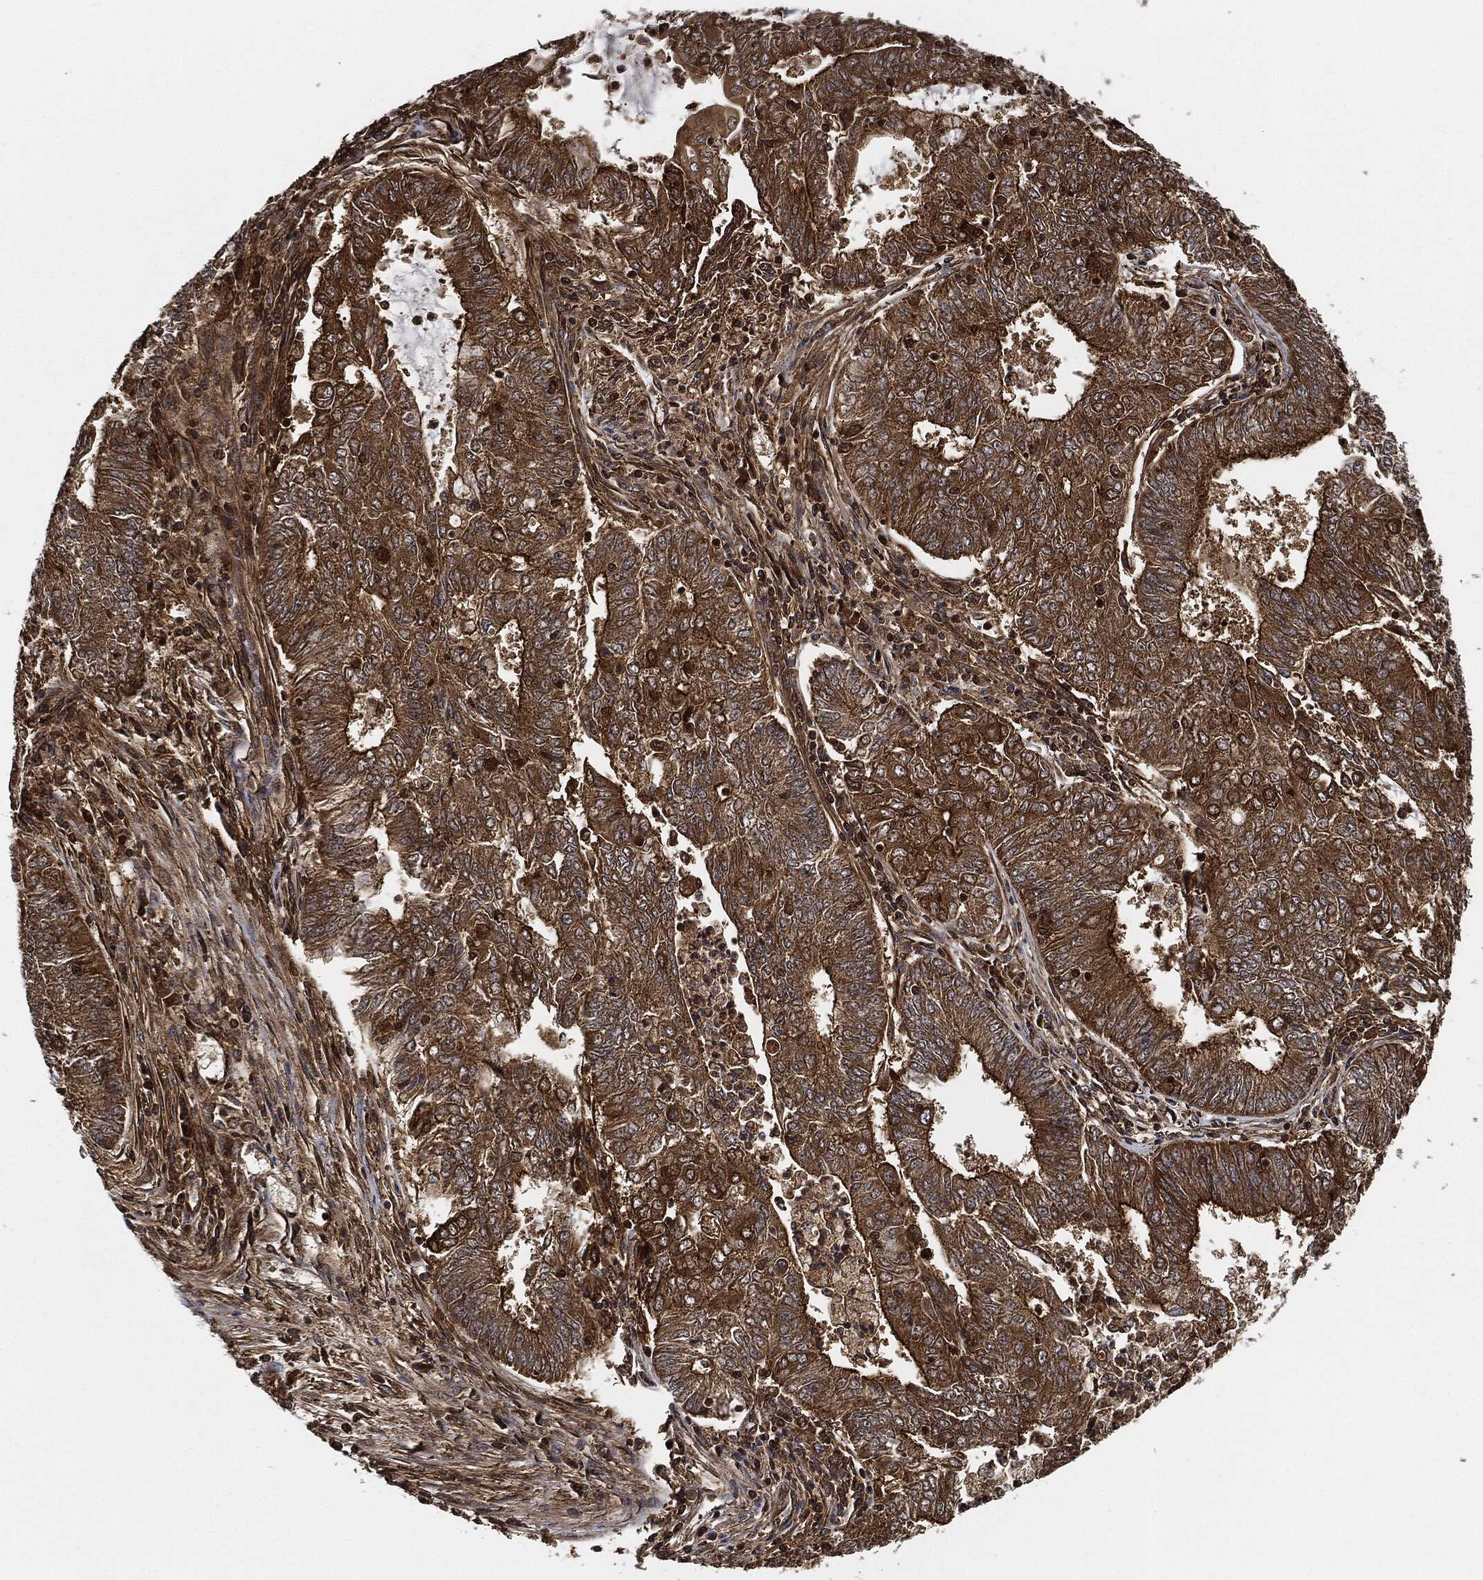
{"staining": {"intensity": "strong", "quantity": ">75%", "location": "cytoplasmic/membranous"}, "tissue": "endometrial cancer", "cell_type": "Tumor cells", "image_type": "cancer", "snomed": [{"axis": "morphology", "description": "Adenocarcinoma, NOS"}, {"axis": "topography", "description": "Endometrium"}], "caption": "A brown stain labels strong cytoplasmic/membranous positivity of a protein in human adenocarcinoma (endometrial) tumor cells.", "gene": "CEP290", "patient": {"sex": "female", "age": 62}}